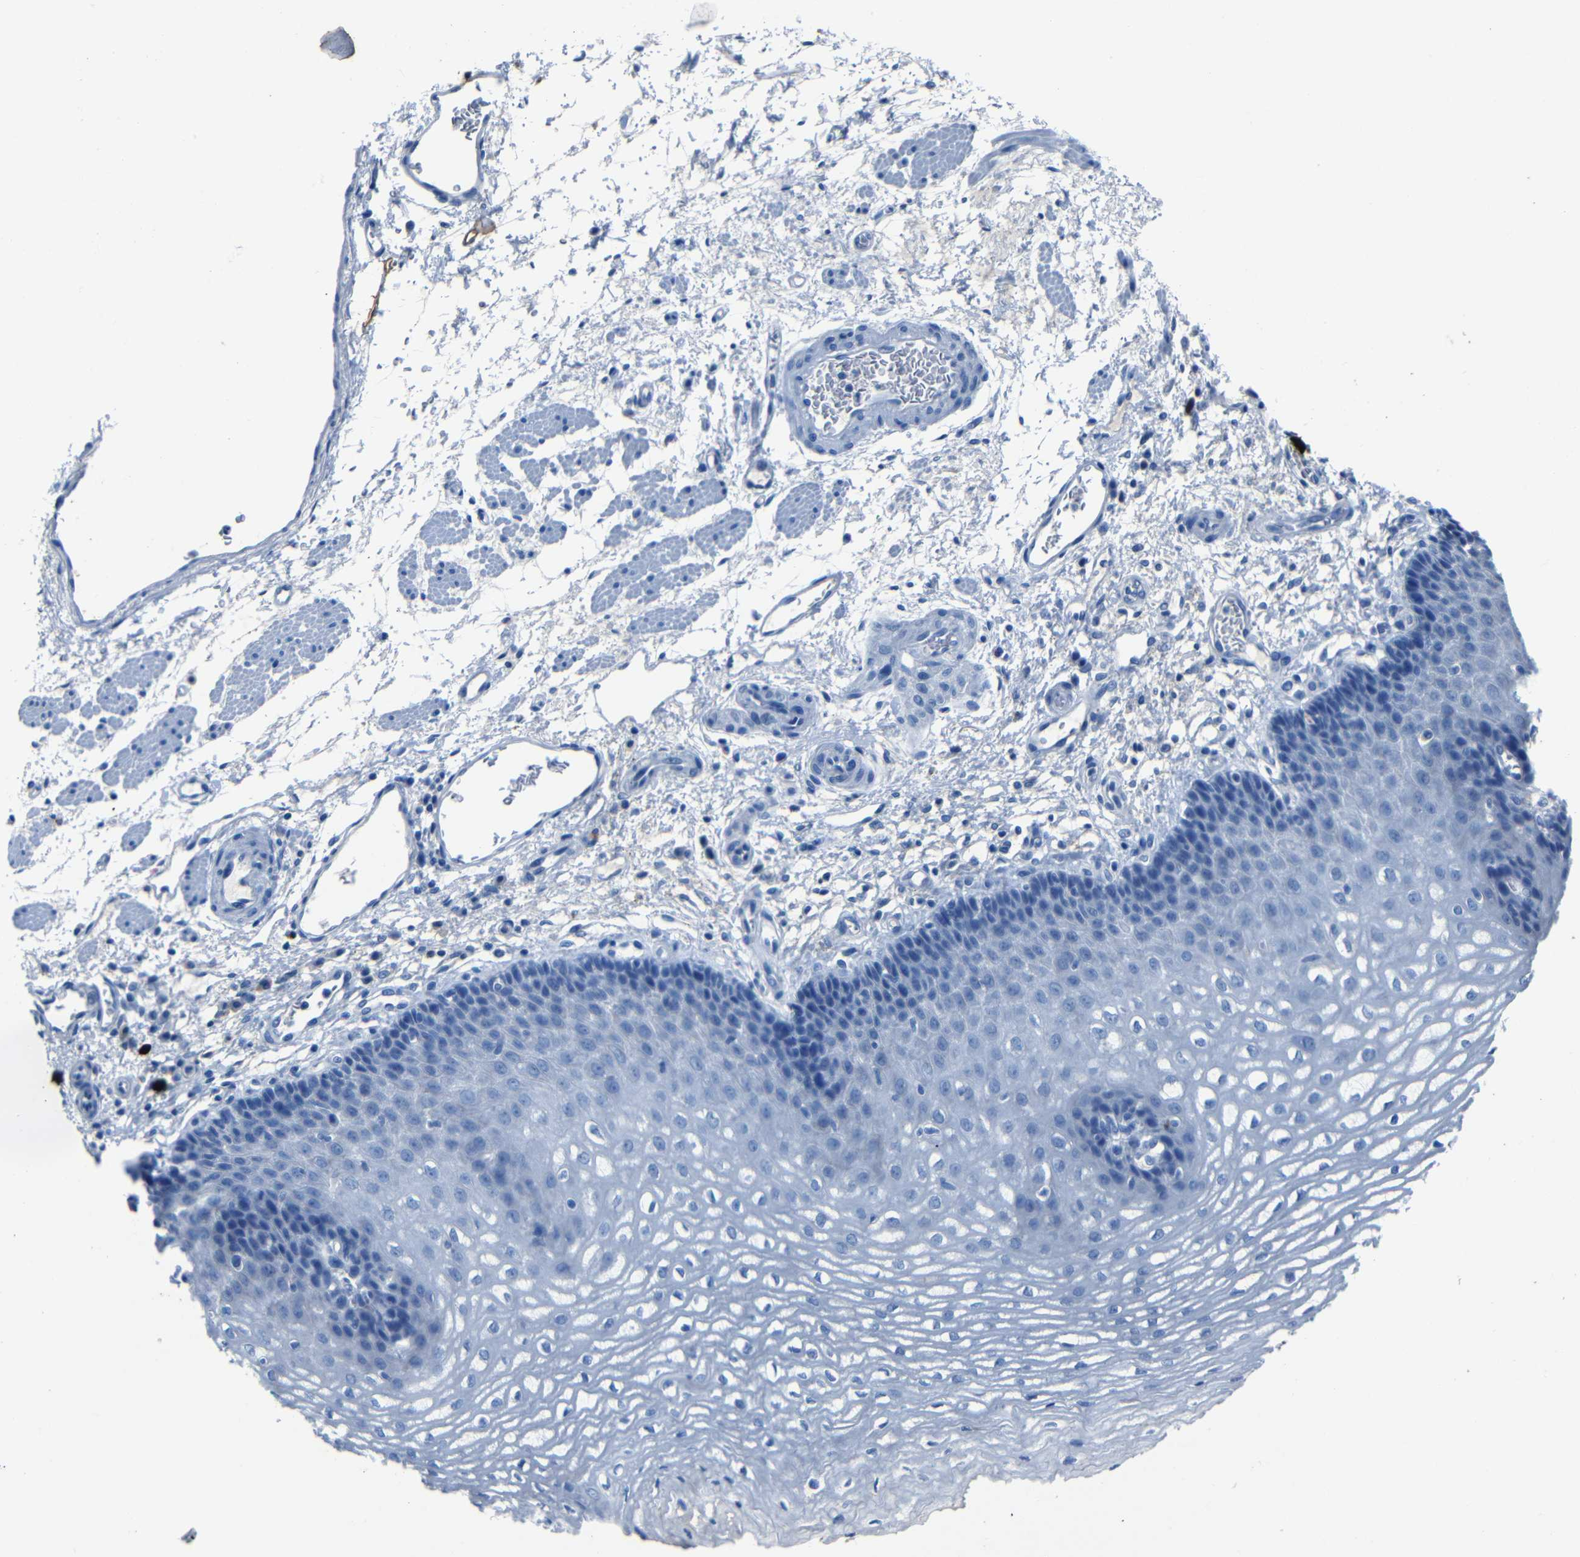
{"staining": {"intensity": "negative", "quantity": "none", "location": "none"}, "tissue": "esophagus", "cell_type": "Squamous epithelial cells", "image_type": "normal", "snomed": [{"axis": "morphology", "description": "Normal tissue, NOS"}, {"axis": "topography", "description": "Esophagus"}], "caption": "DAB (3,3'-diaminobenzidine) immunohistochemical staining of normal esophagus exhibits no significant staining in squamous epithelial cells.", "gene": "CLDN11", "patient": {"sex": "male", "age": 54}}